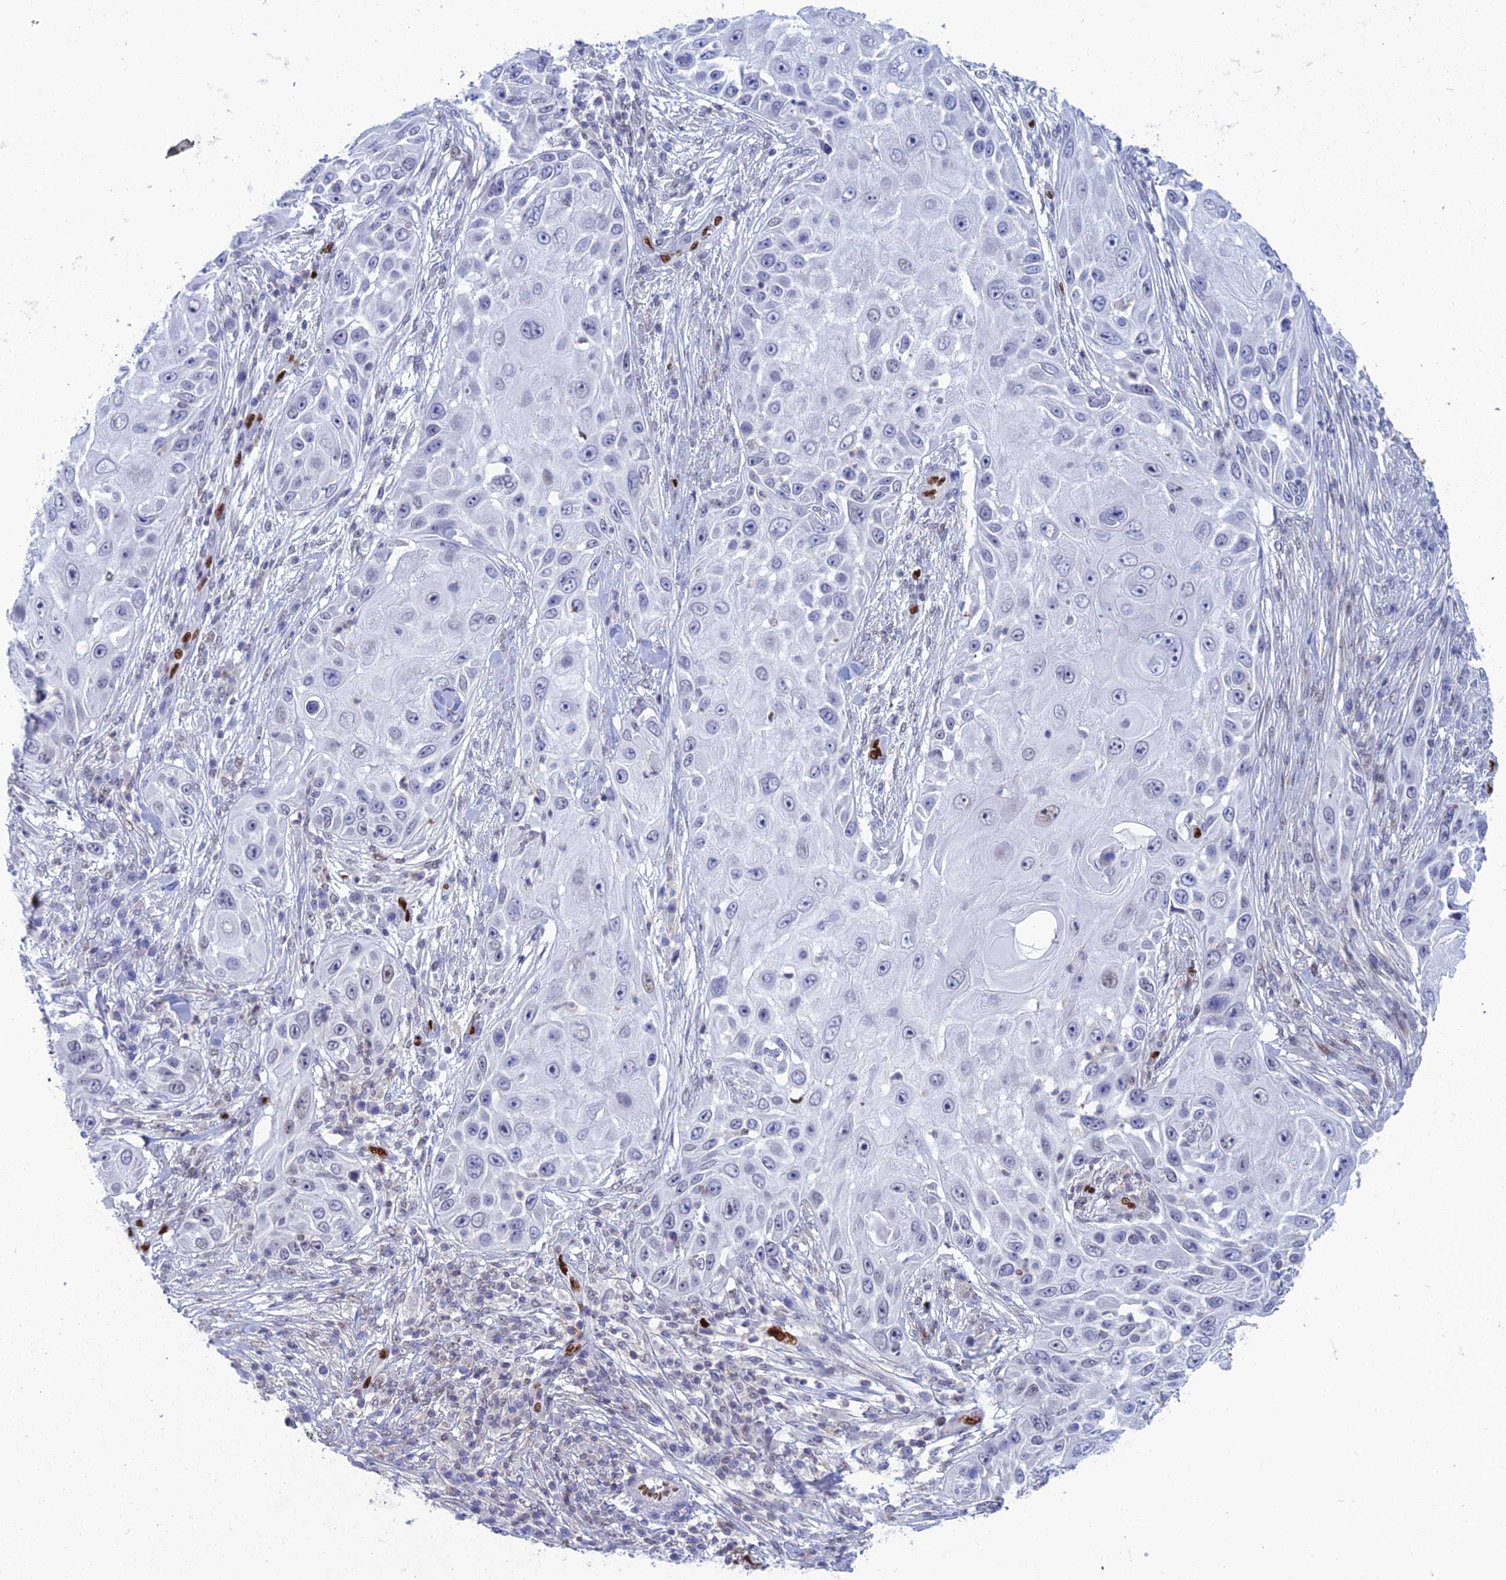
{"staining": {"intensity": "negative", "quantity": "none", "location": "none"}, "tissue": "skin cancer", "cell_type": "Tumor cells", "image_type": "cancer", "snomed": [{"axis": "morphology", "description": "Squamous cell carcinoma, NOS"}, {"axis": "topography", "description": "Skin"}], "caption": "This is a image of immunohistochemistry staining of skin squamous cell carcinoma, which shows no expression in tumor cells.", "gene": "NOL4L", "patient": {"sex": "female", "age": 44}}